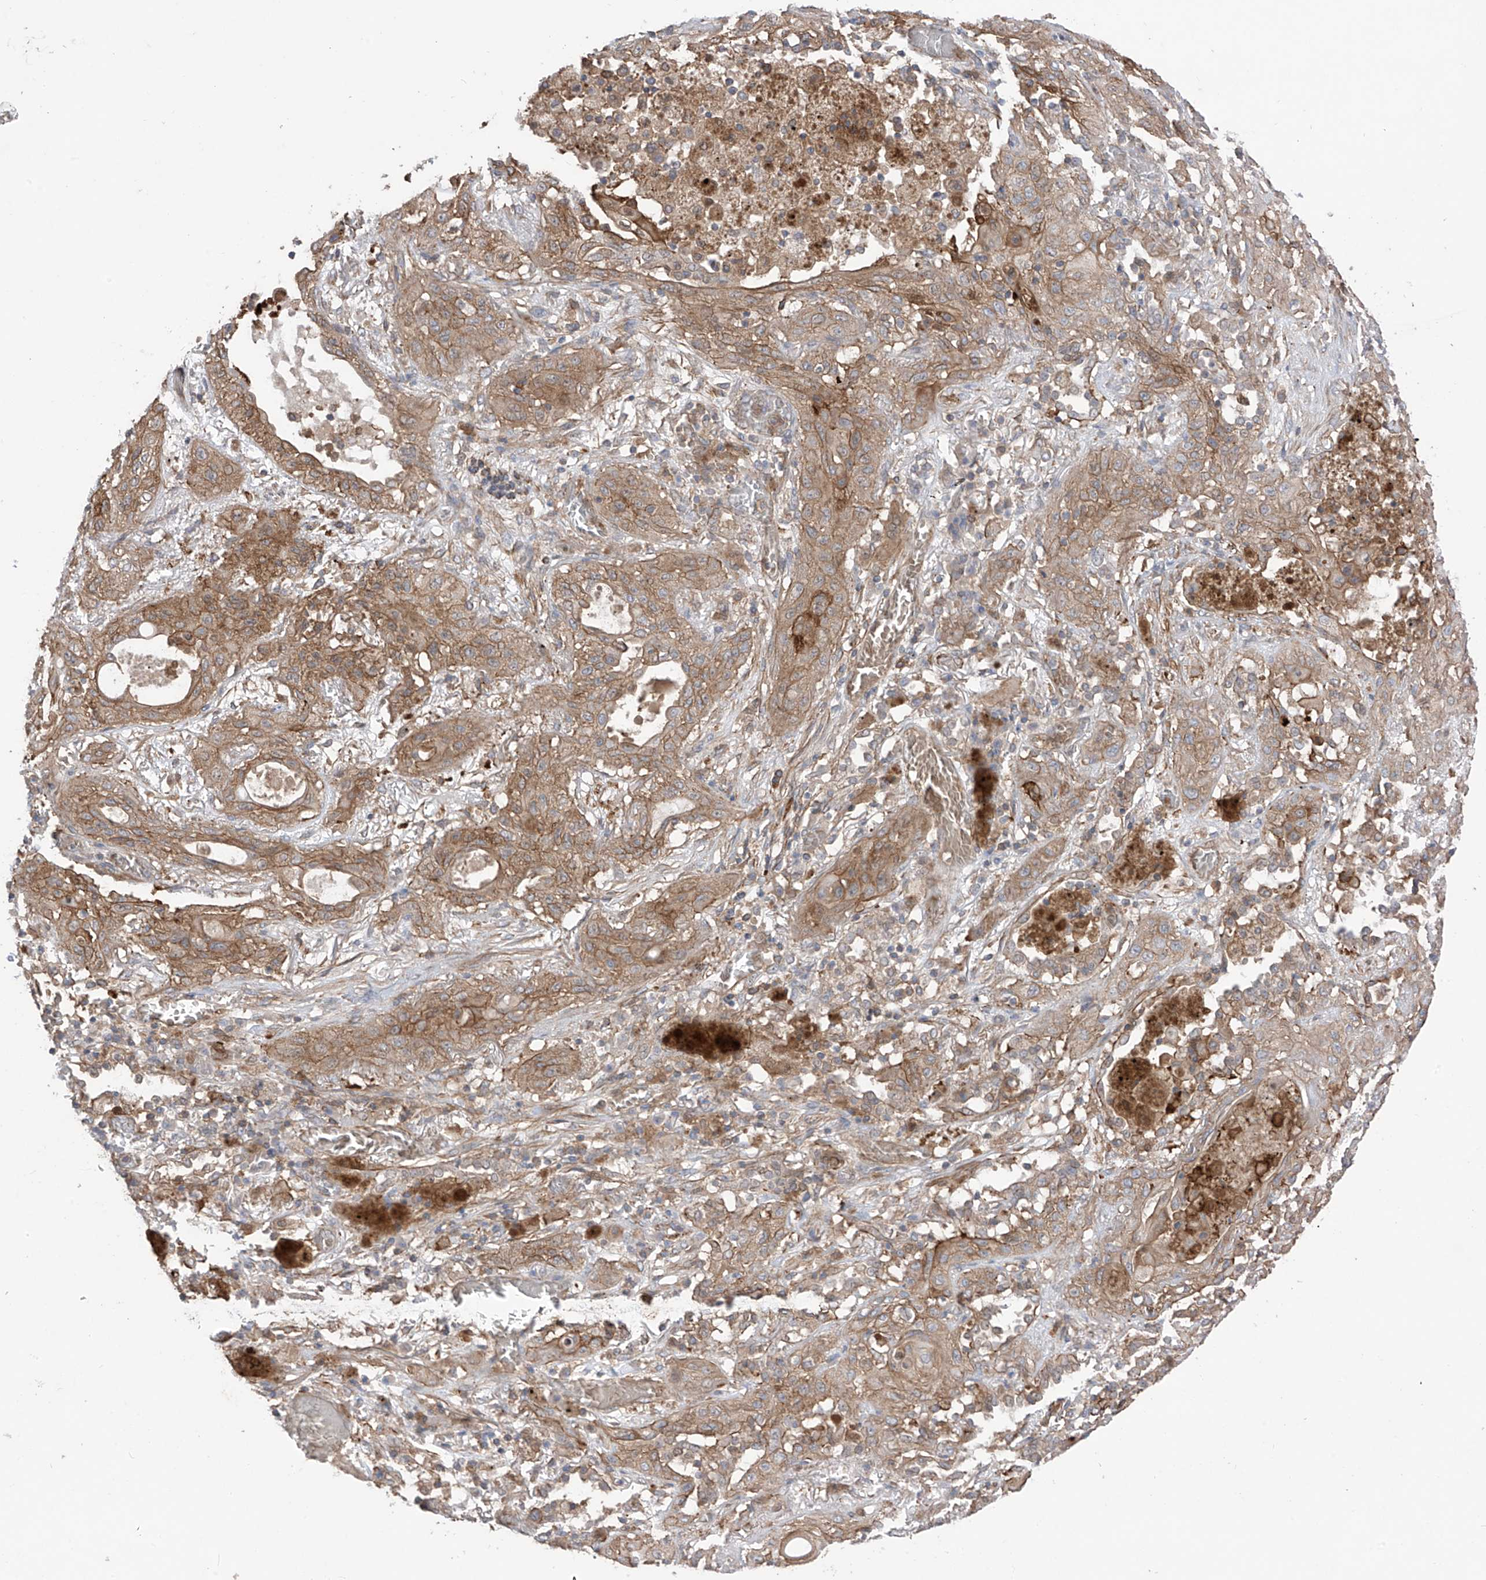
{"staining": {"intensity": "moderate", "quantity": ">75%", "location": "cytoplasmic/membranous"}, "tissue": "lung cancer", "cell_type": "Tumor cells", "image_type": "cancer", "snomed": [{"axis": "morphology", "description": "Squamous cell carcinoma, NOS"}, {"axis": "topography", "description": "Lung"}], "caption": "This image shows immunohistochemistry staining of human lung cancer, with medium moderate cytoplasmic/membranous expression in approximately >75% of tumor cells.", "gene": "TRMU", "patient": {"sex": "female", "age": 47}}